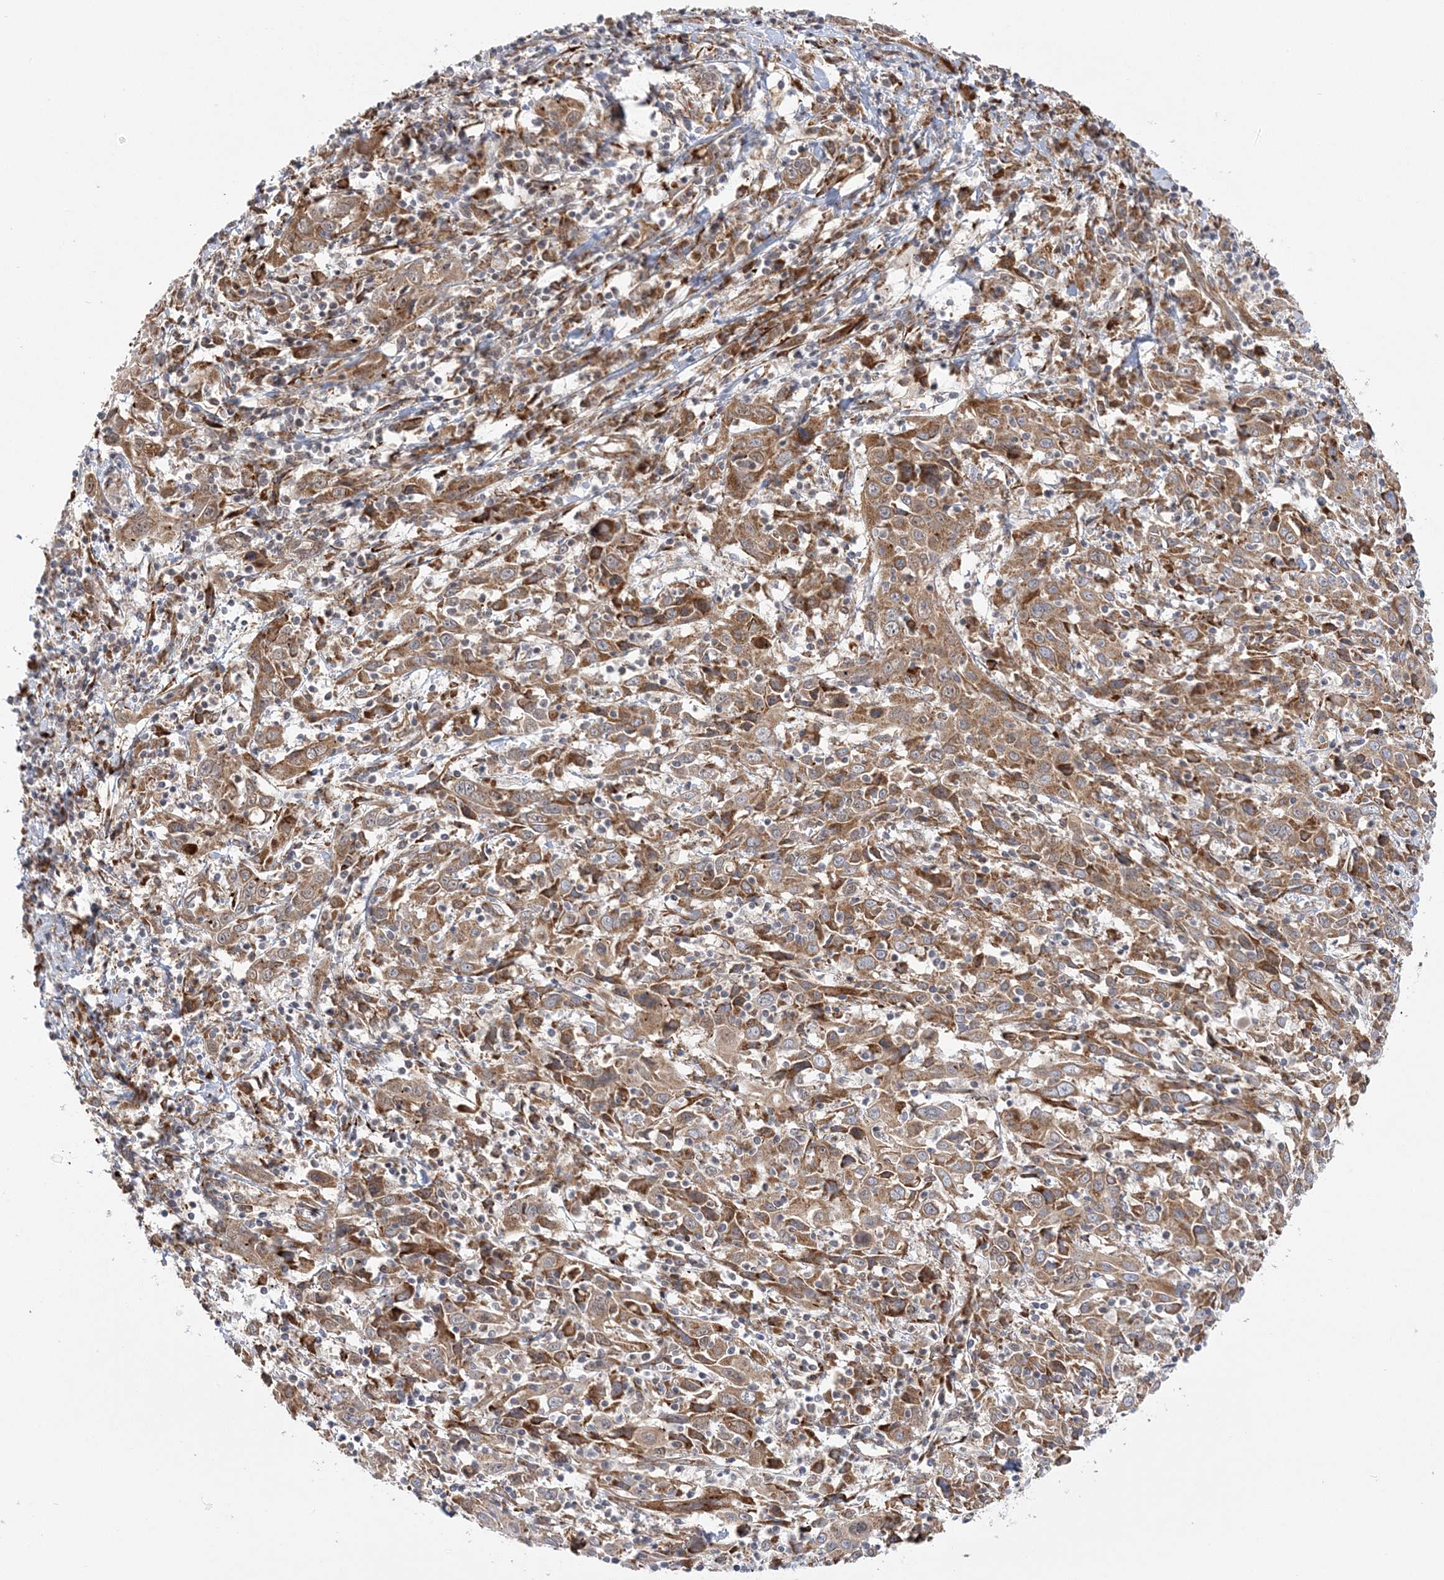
{"staining": {"intensity": "moderate", "quantity": ">75%", "location": "cytoplasmic/membranous"}, "tissue": "cervical cancer", "cell_type": "Tumor cells", "image_type": "cancer", "snomed": [{"axis": "morphology", "description": "Squamous cell carcinoma, NOS"}, {"axis": "topography", "description": "Cervix"}], "caption": "The image demonstrates immunohistochemical staining of cervical squamous cell carcinoma. There is moderate cytoplasmic/membranous staining is seen in approximately >75% of tumor cells.", "gene": "MRPL47", "patient": {"sex": "female", "age": 46}}